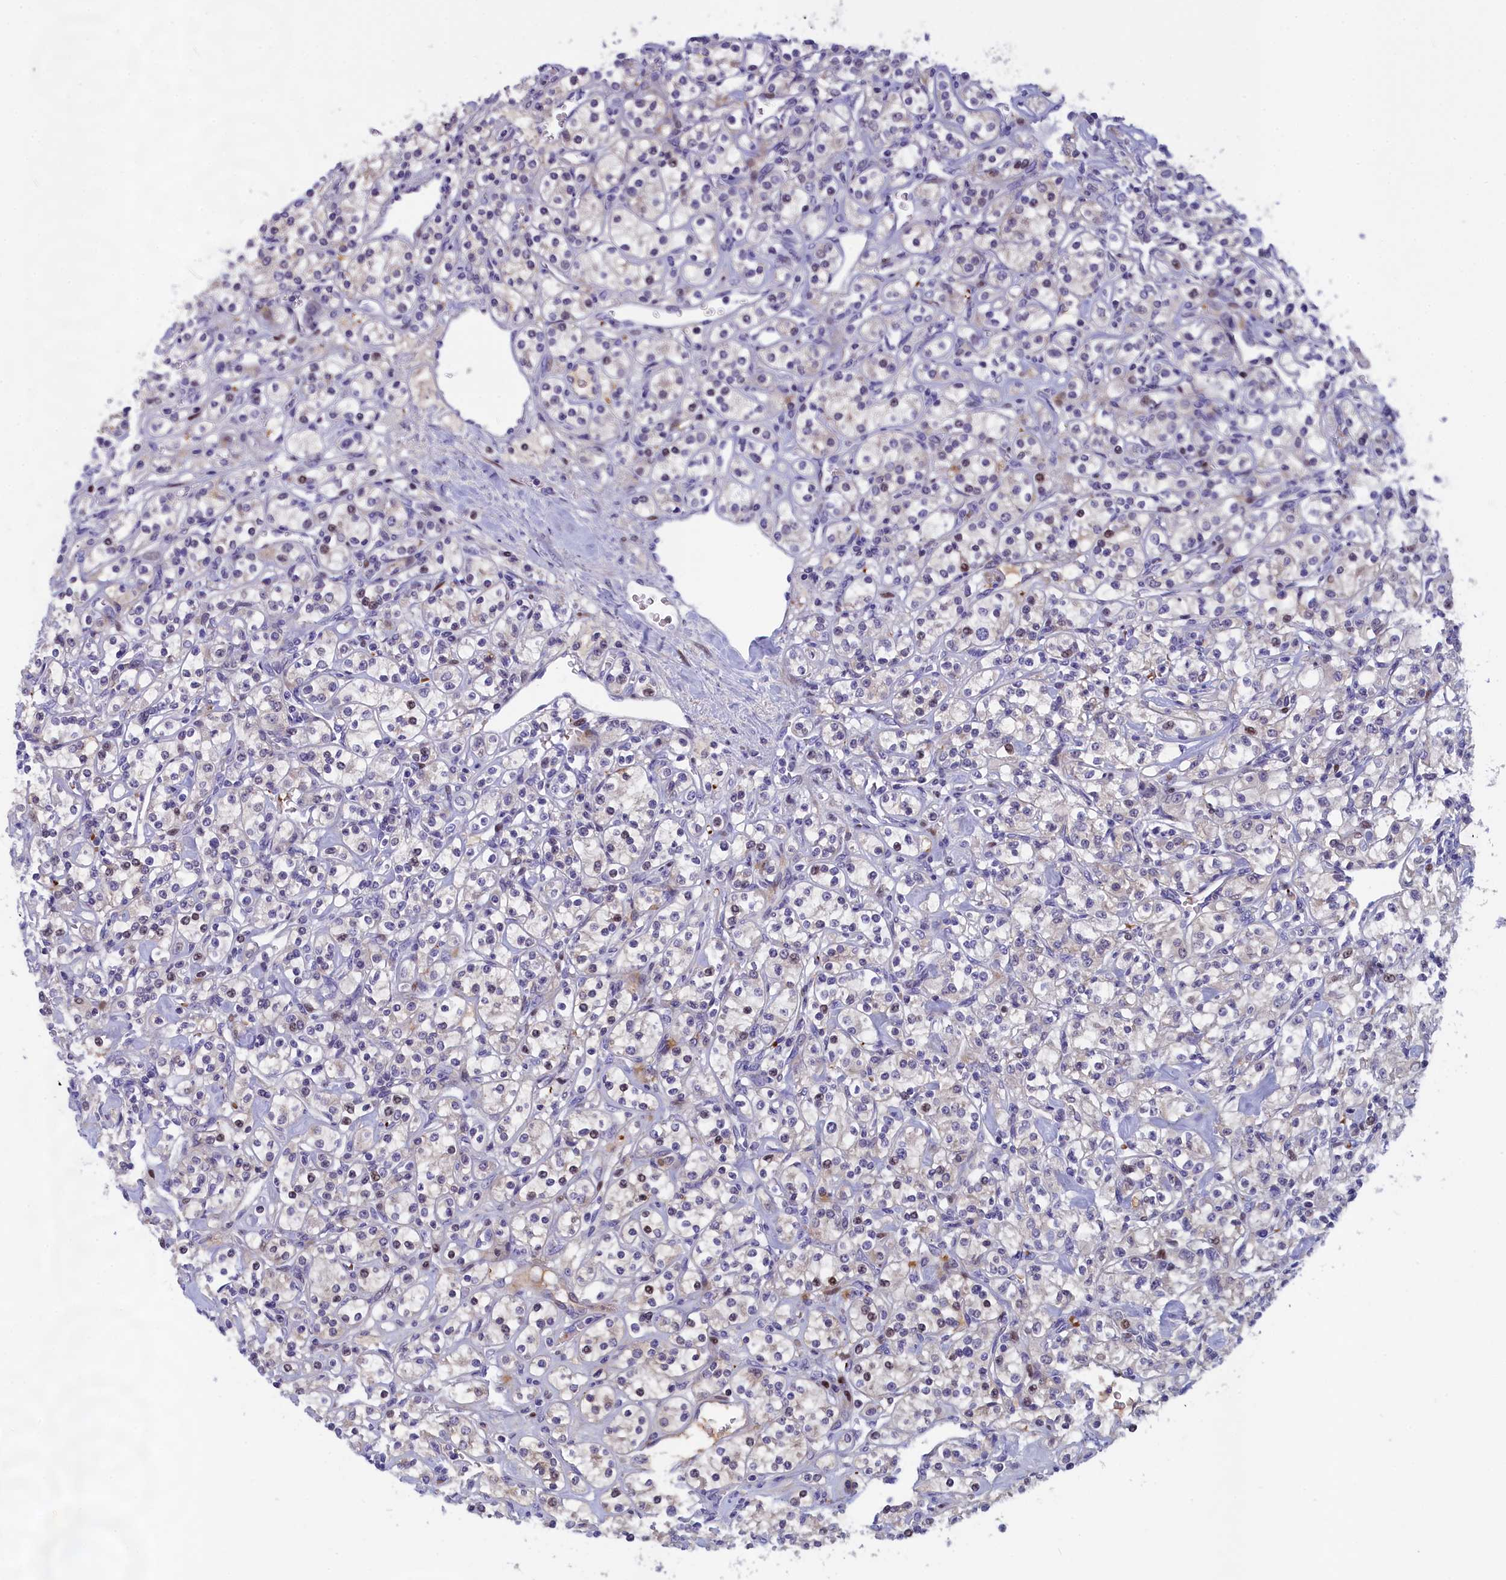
{"staining": {"intensity": "weak", "quantity": "<25%", "location": "nuclear"}, "tissue": "renal cancer", "cell_type": "Tumor cells", "image_type": "cancer", "snomed": [{"axis": "morphology", "description": "Adenocarcinoma, NOS"}, {"axis": "topography", "description": "Kidney"}], "caption": "Immunohistochemistry (IHC) photomicrograph of neoplastic tissue: human renal adenocarcinoma stained with DAB (3,3'-diaminobenzidine) demonstrates no significant protein staining in tumor cells. (Brightfield microscopy of DAB immunohistochemistry at high magnification).", "gene": "NKPD1", "patient": {"sex": "male", "age": 77}}